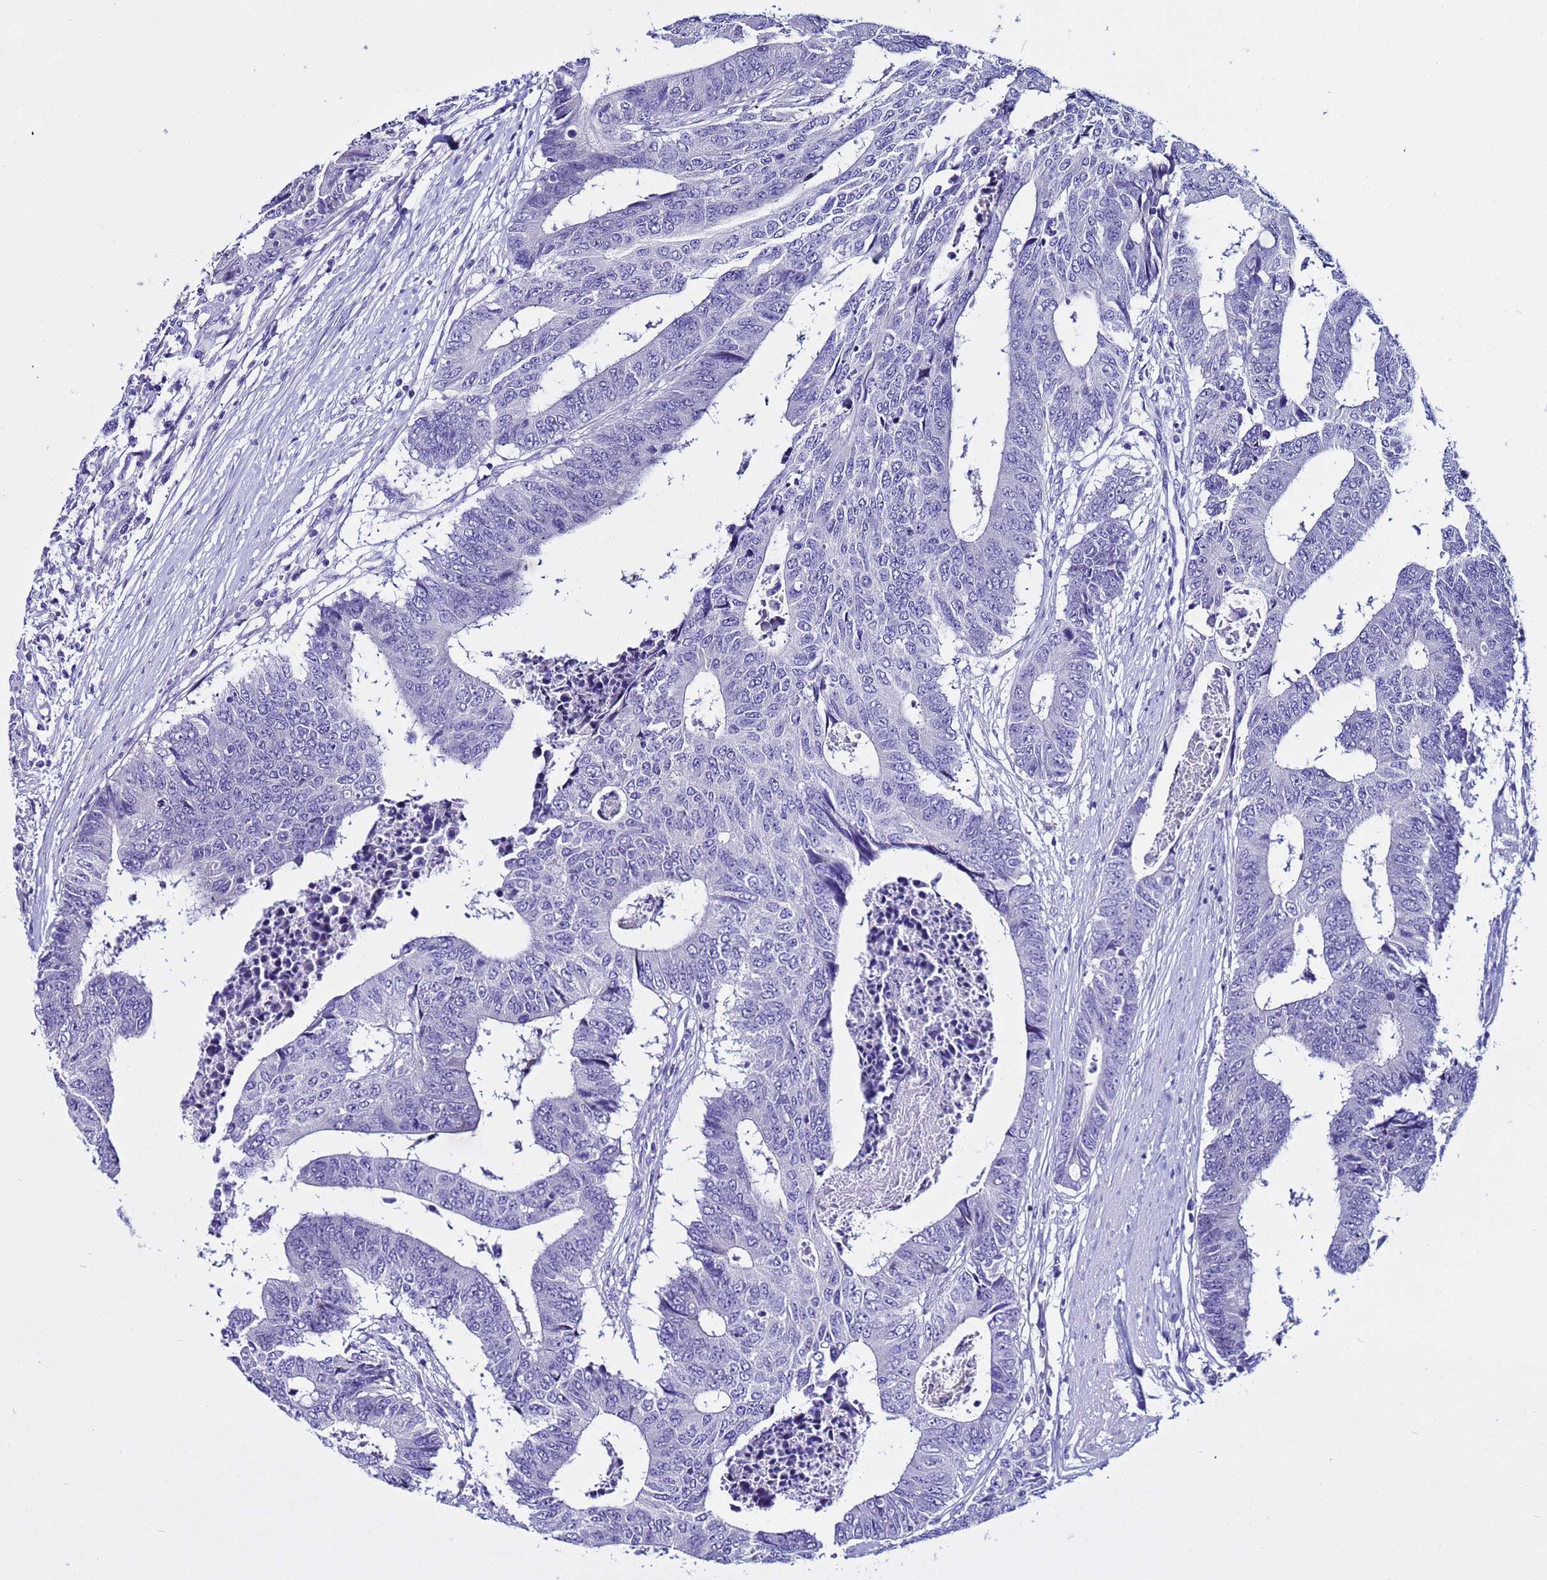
{"staining": {"intensity": "negative", "quantity": "none", "location": "none"}, "tissue": "colorectal cancer", "cell_type": "Tumor cells", "image_type": "cancer", "snomed": [{"axis": "morphology", "description": "Adenocarcinoma, NOS"}, {"axis": "topography", "description": "Rectum"}], "caption": "A histopathology image of human colorectal adenocarcinoma is negative for staining in tumor cells.", "gene": "IGSF11", "patient": {"sex": "male", "age": 84}}